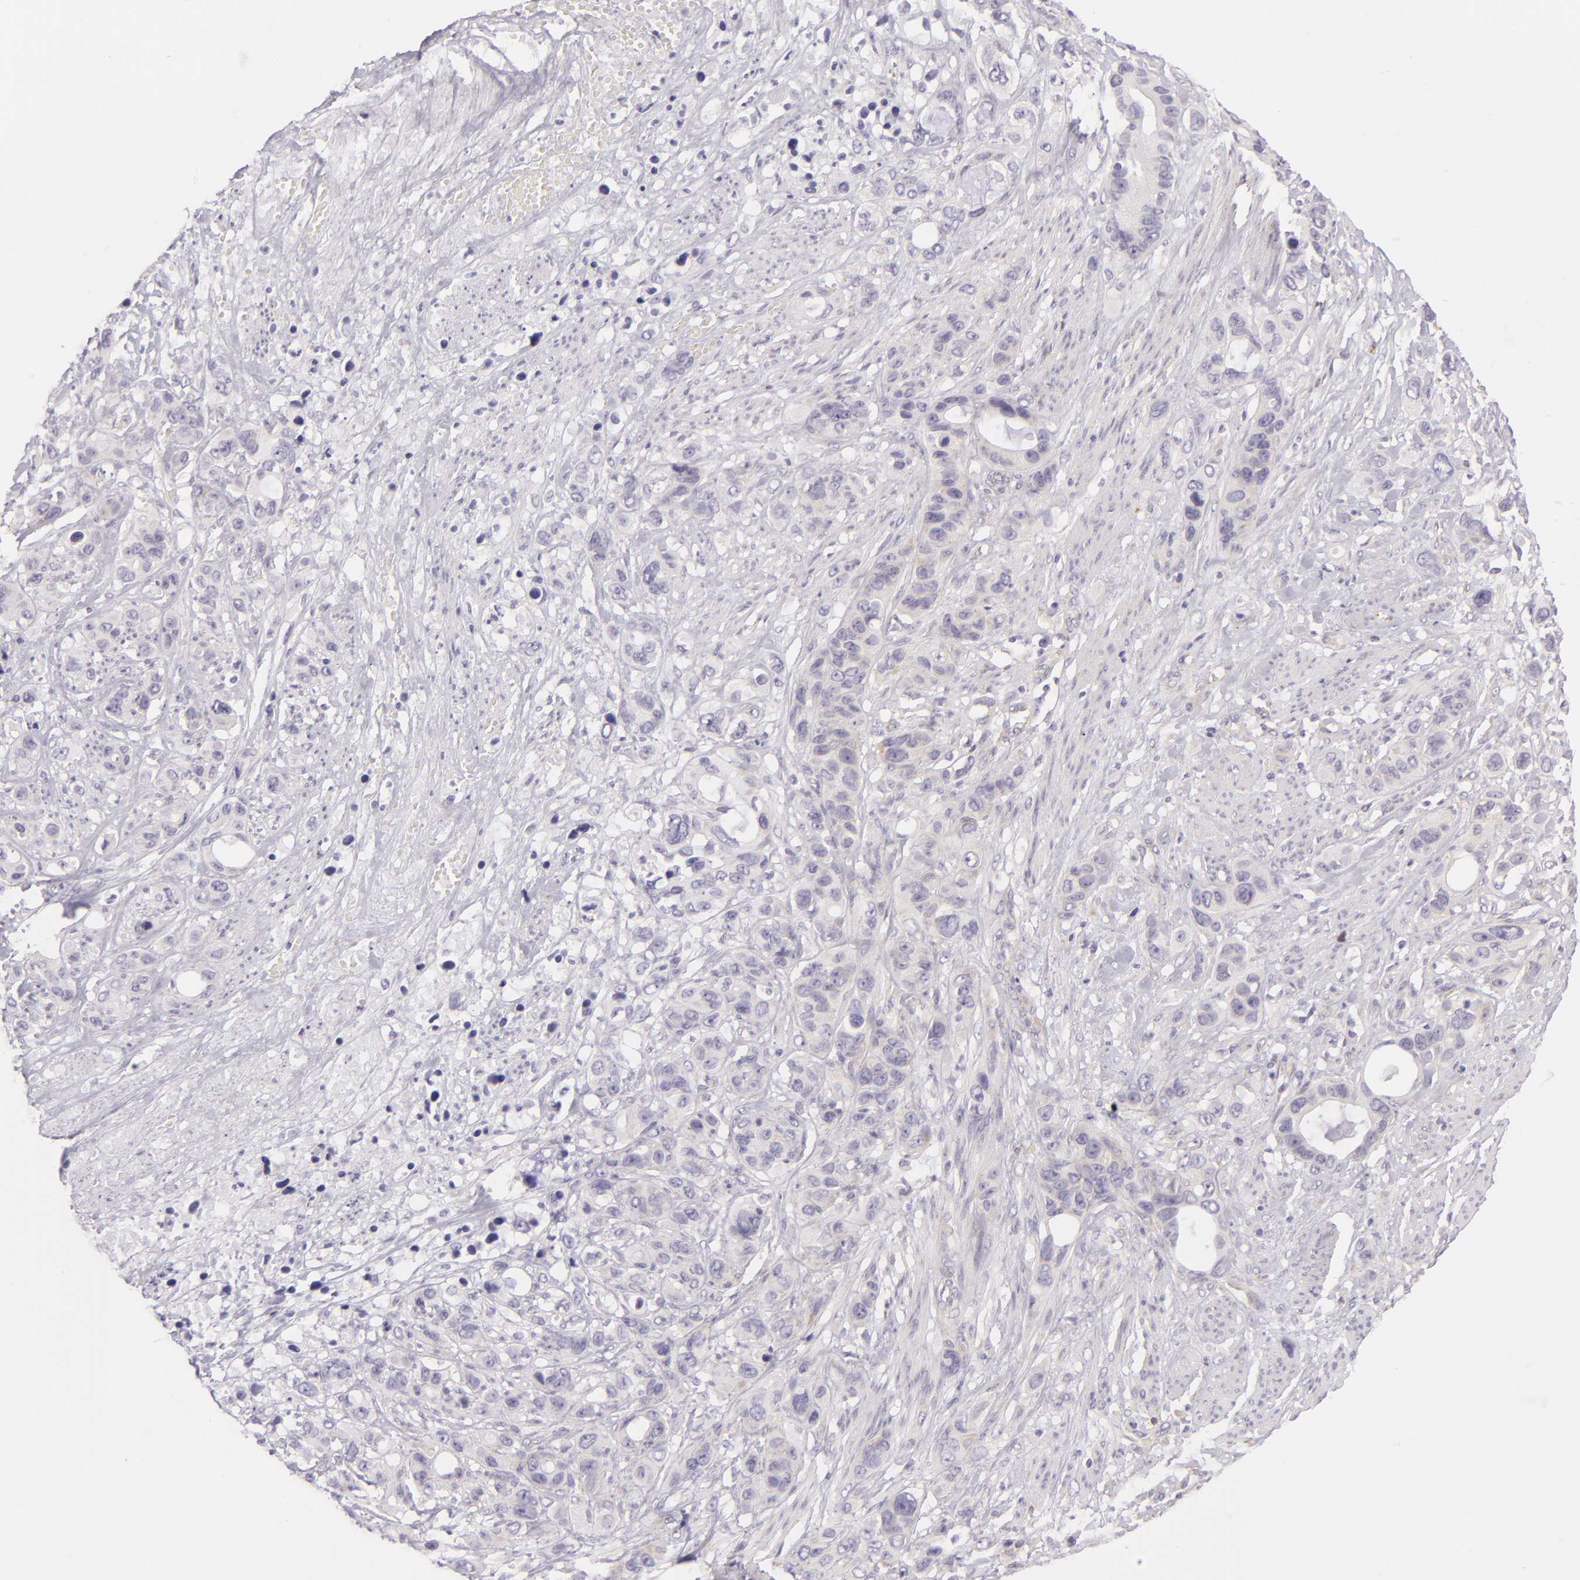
{"staining": {"intensity": "negative", "quantity": "none", "location": "none"}, "tissue": "stomach cancer", "cell_type": "Tumor cells", "image_type": "cancer", "snomed": [{"axis": "morphology", "description": "Adenocarcinoma, NOS"}, {"axis": "topography", "description": "Stomach, upper"}], "caption": "A photomicrograph of stomach cancer stained for a protein exhibits no brown staining in tumor cells. (DAB IHC, high magnification).", "gene": "ZC3H7B", "patient": {"sex": "male", "age": 47}}